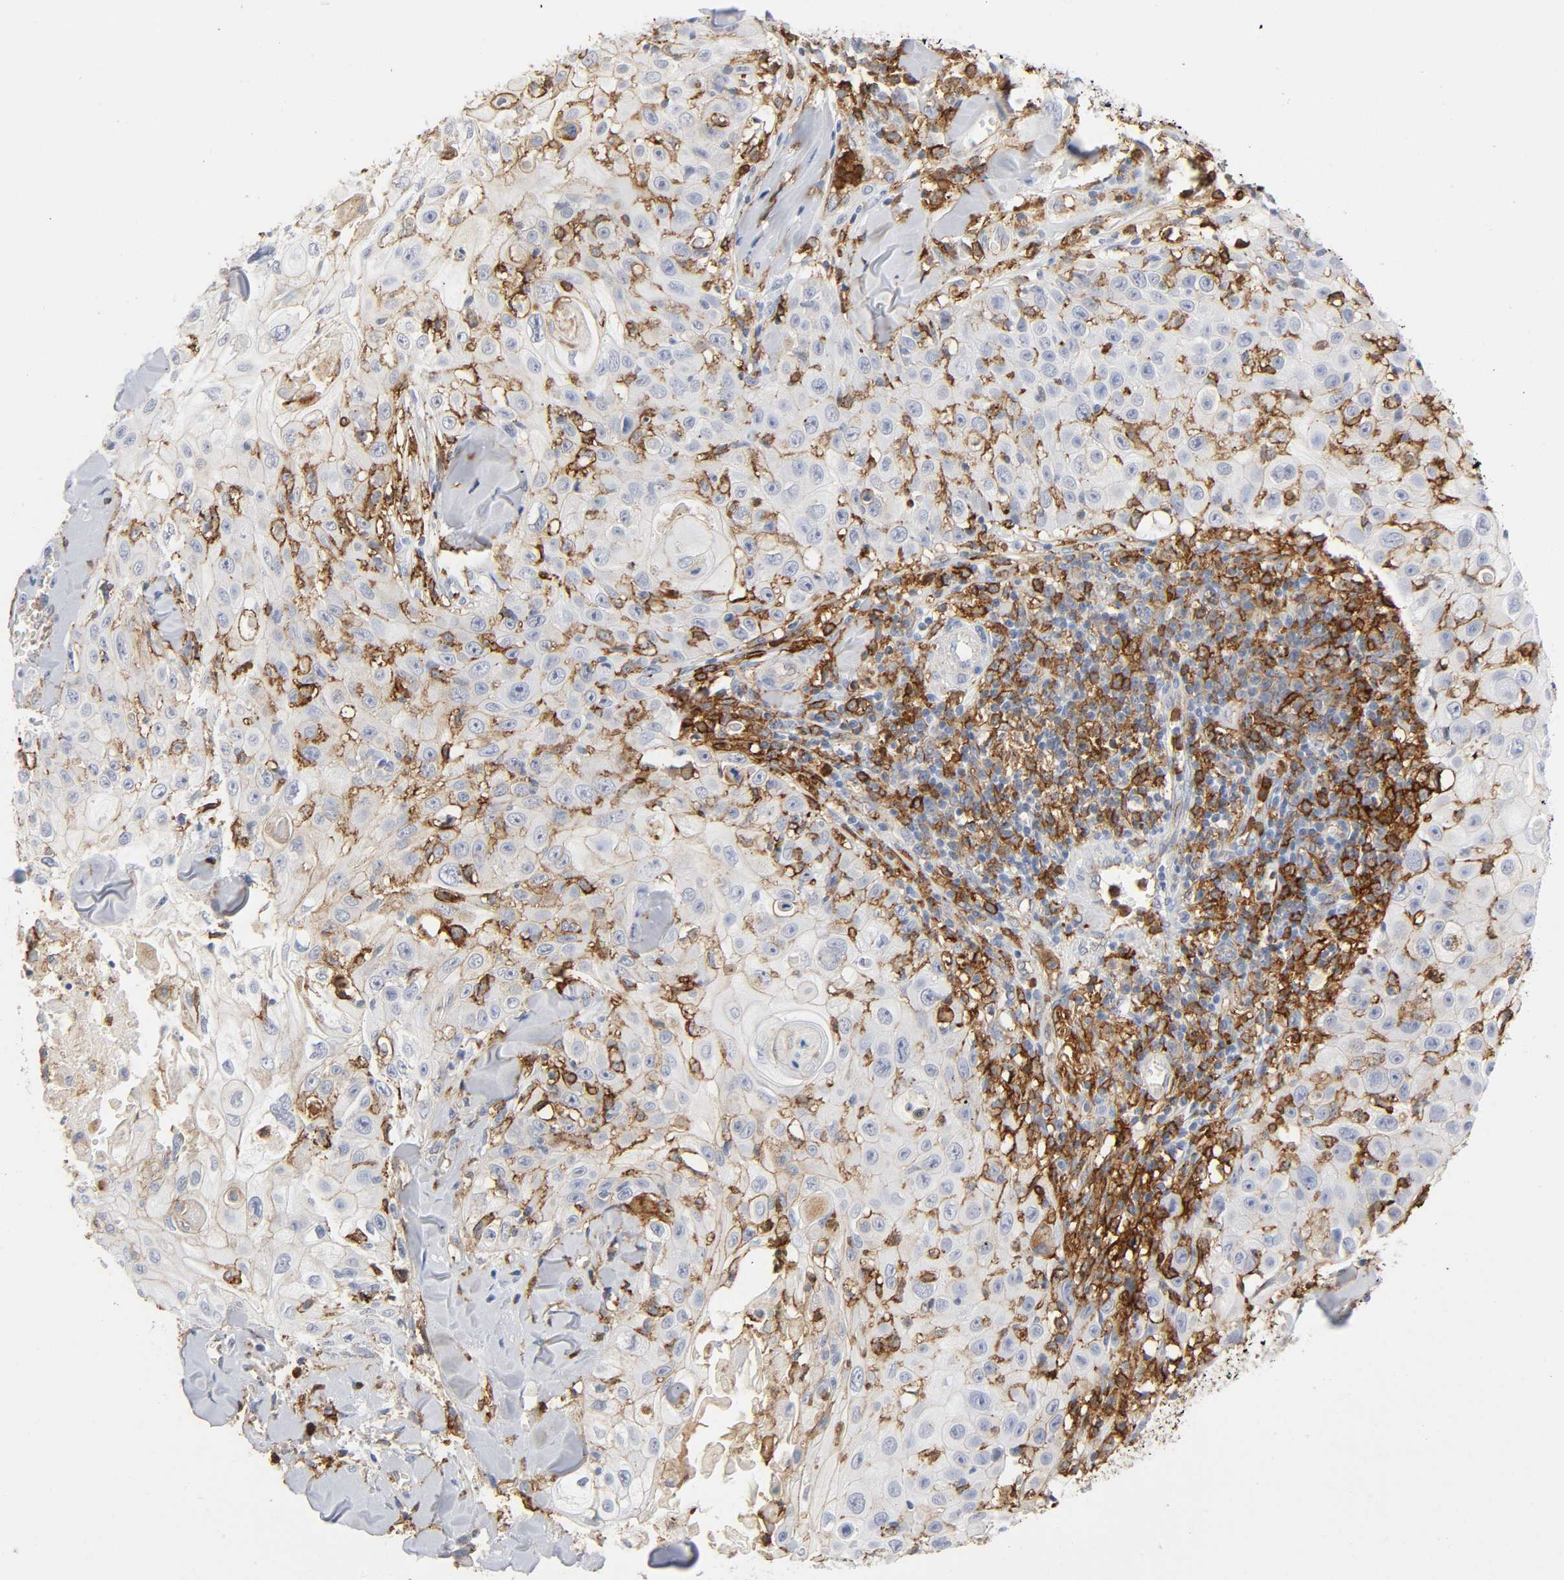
{"staining": {"intensity": "negative", "quantity": "none", "location": "none"}, "tissue": "skin cancer", "cell_type": "Tumor cells", "image_type": "cancer", "snomed": [{"axis": "morphology", "description": "Squamous cell carcinoma, NOS"}, {"axis": "topography", "description": "Skin"}], "caption": "Photomicrograph shows no significant protein staining in tumor cells of skin squamous cell carcinoma.", "gene": "LYN", "patient": {"sex": "male", "age": 86}}